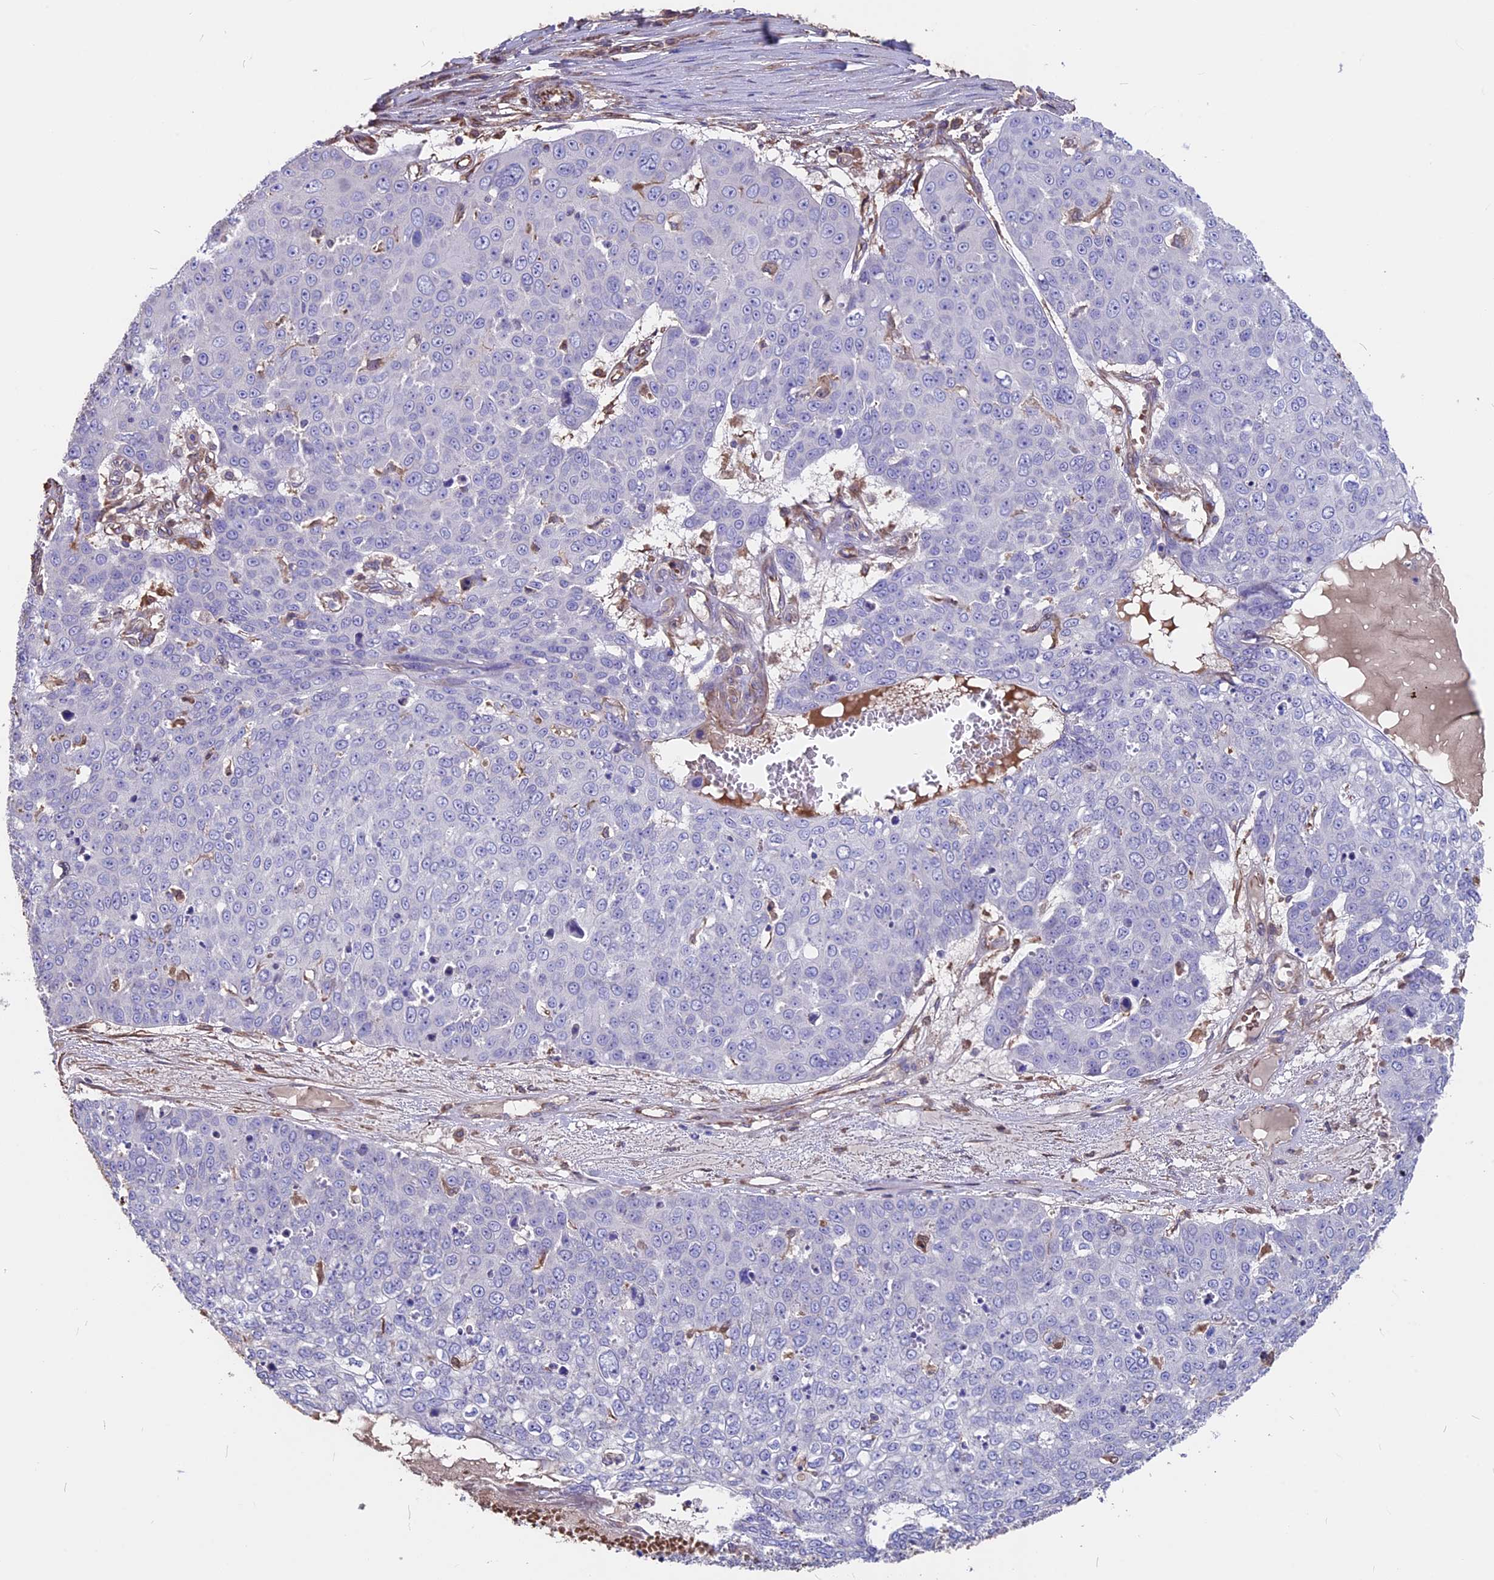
{"staining": {"intensity": "negative", "quantity": "none", "location": "none"}, "tissue": "skin cancer", "cell_type": "Tumor cells", "image_type": "cancer", "snomed": [{"axis": "morphology", "description": "Squamous cell carcinoma, NOS"}, {"axis": "topography", "description": "Skin"}], "caption": "The histopathology image demonstrates no significant expression in tumor cells of squamous cell carcinoma (skin).", "gene": "SEH1L", "patient": {"sex": "male", "age": 71}}